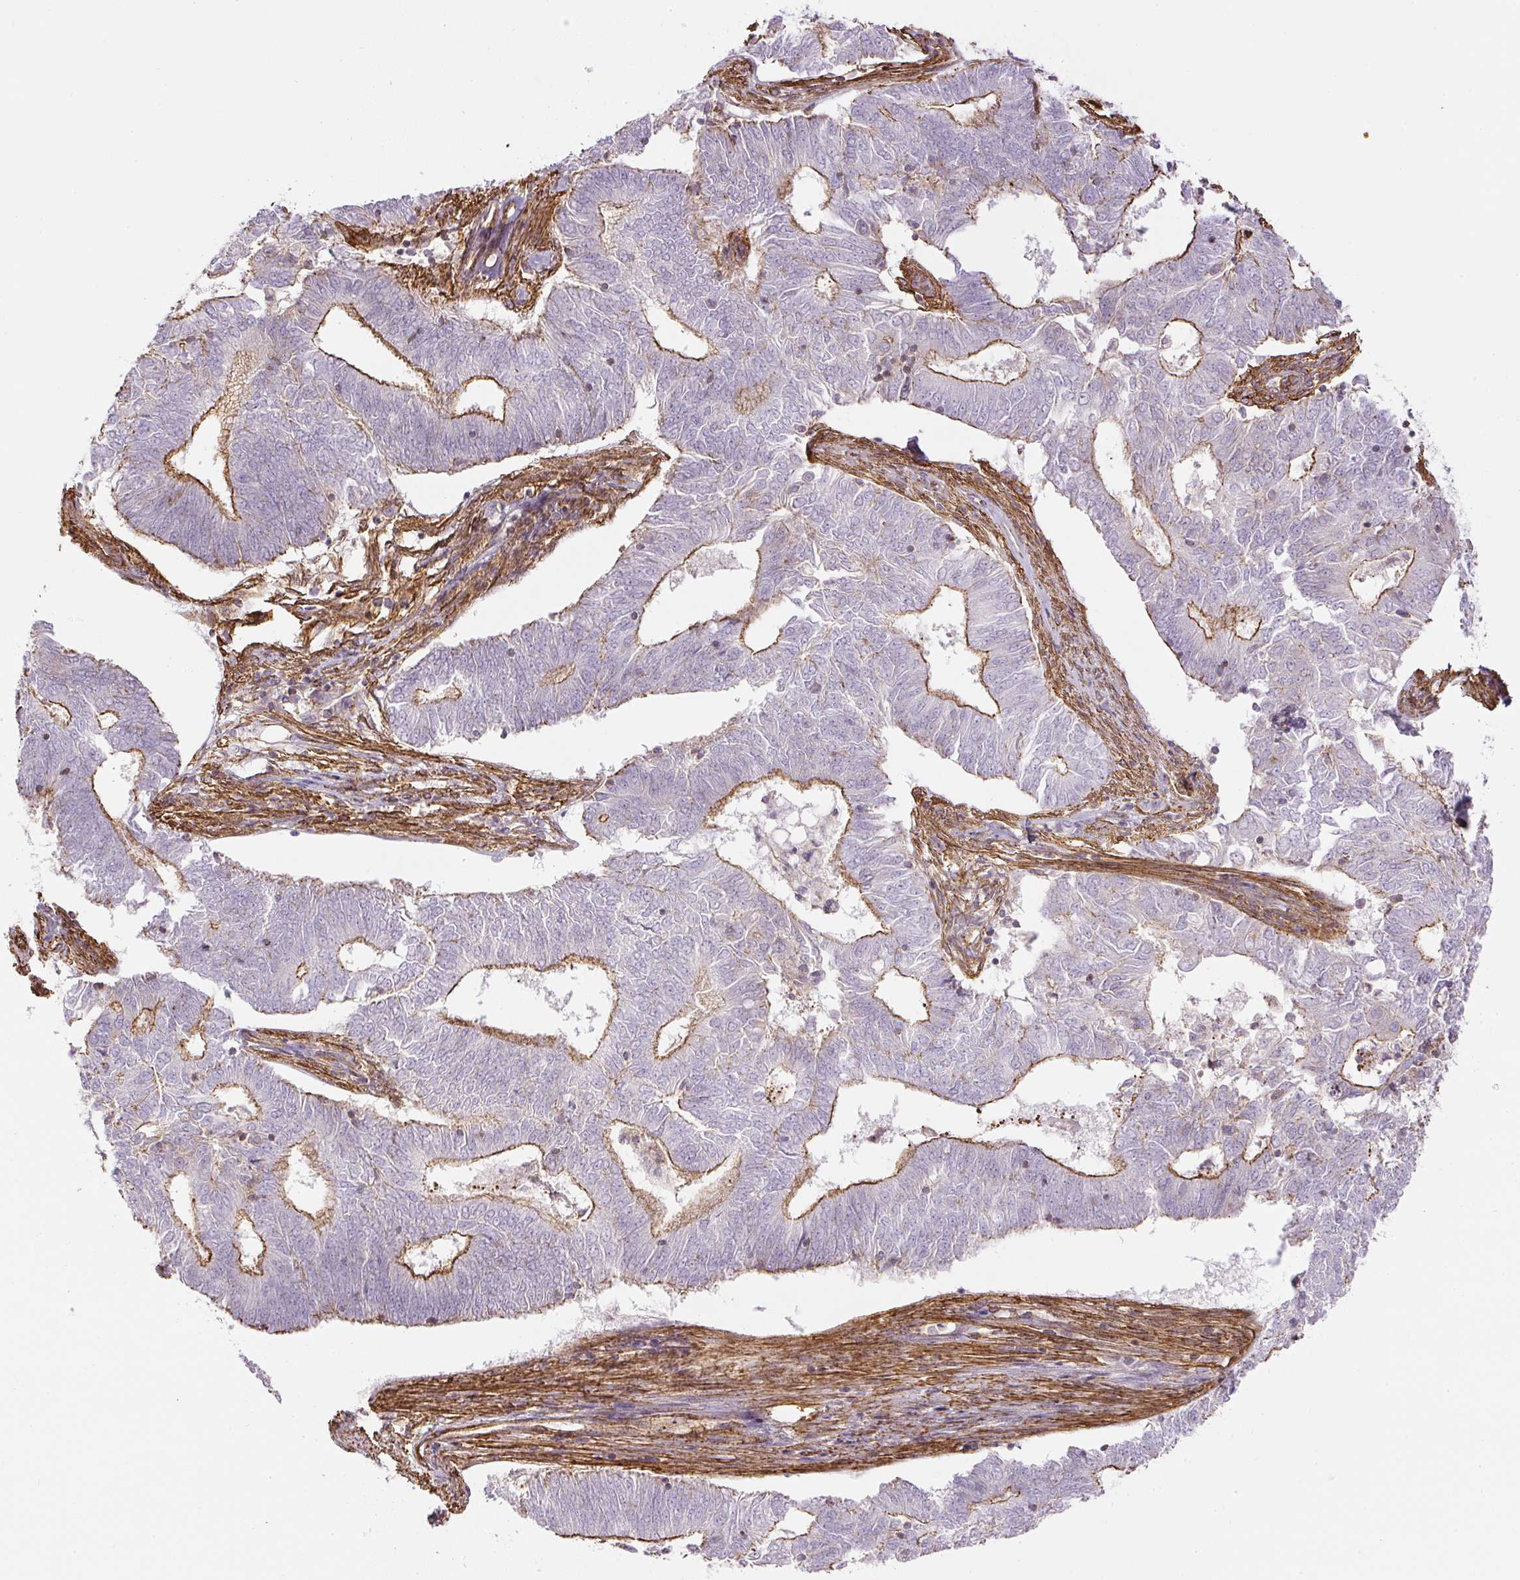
{"staining": {"intensity": "moderate", "quantity": "25%-75%", "location": "cytoplasmic/membranous"}, "tissue": "endometrial cancer", "cell_type": "Tumor cells", "image_type": "cancer", "snomed": [{"axis": "morphology", "description": "Adenocarcinoma, NOS"}, {"axis": "topography", "description": "Endometrium"}], "caption": "Human endometrial adenocarcinoma stained with a brown dye demonstrates moderate cytoplasmic/membranous positive positivity in approximately 25%-75% of tumor cells.", "gene": "MYL12A", "patient": {"sex": "female", "age": 62}}